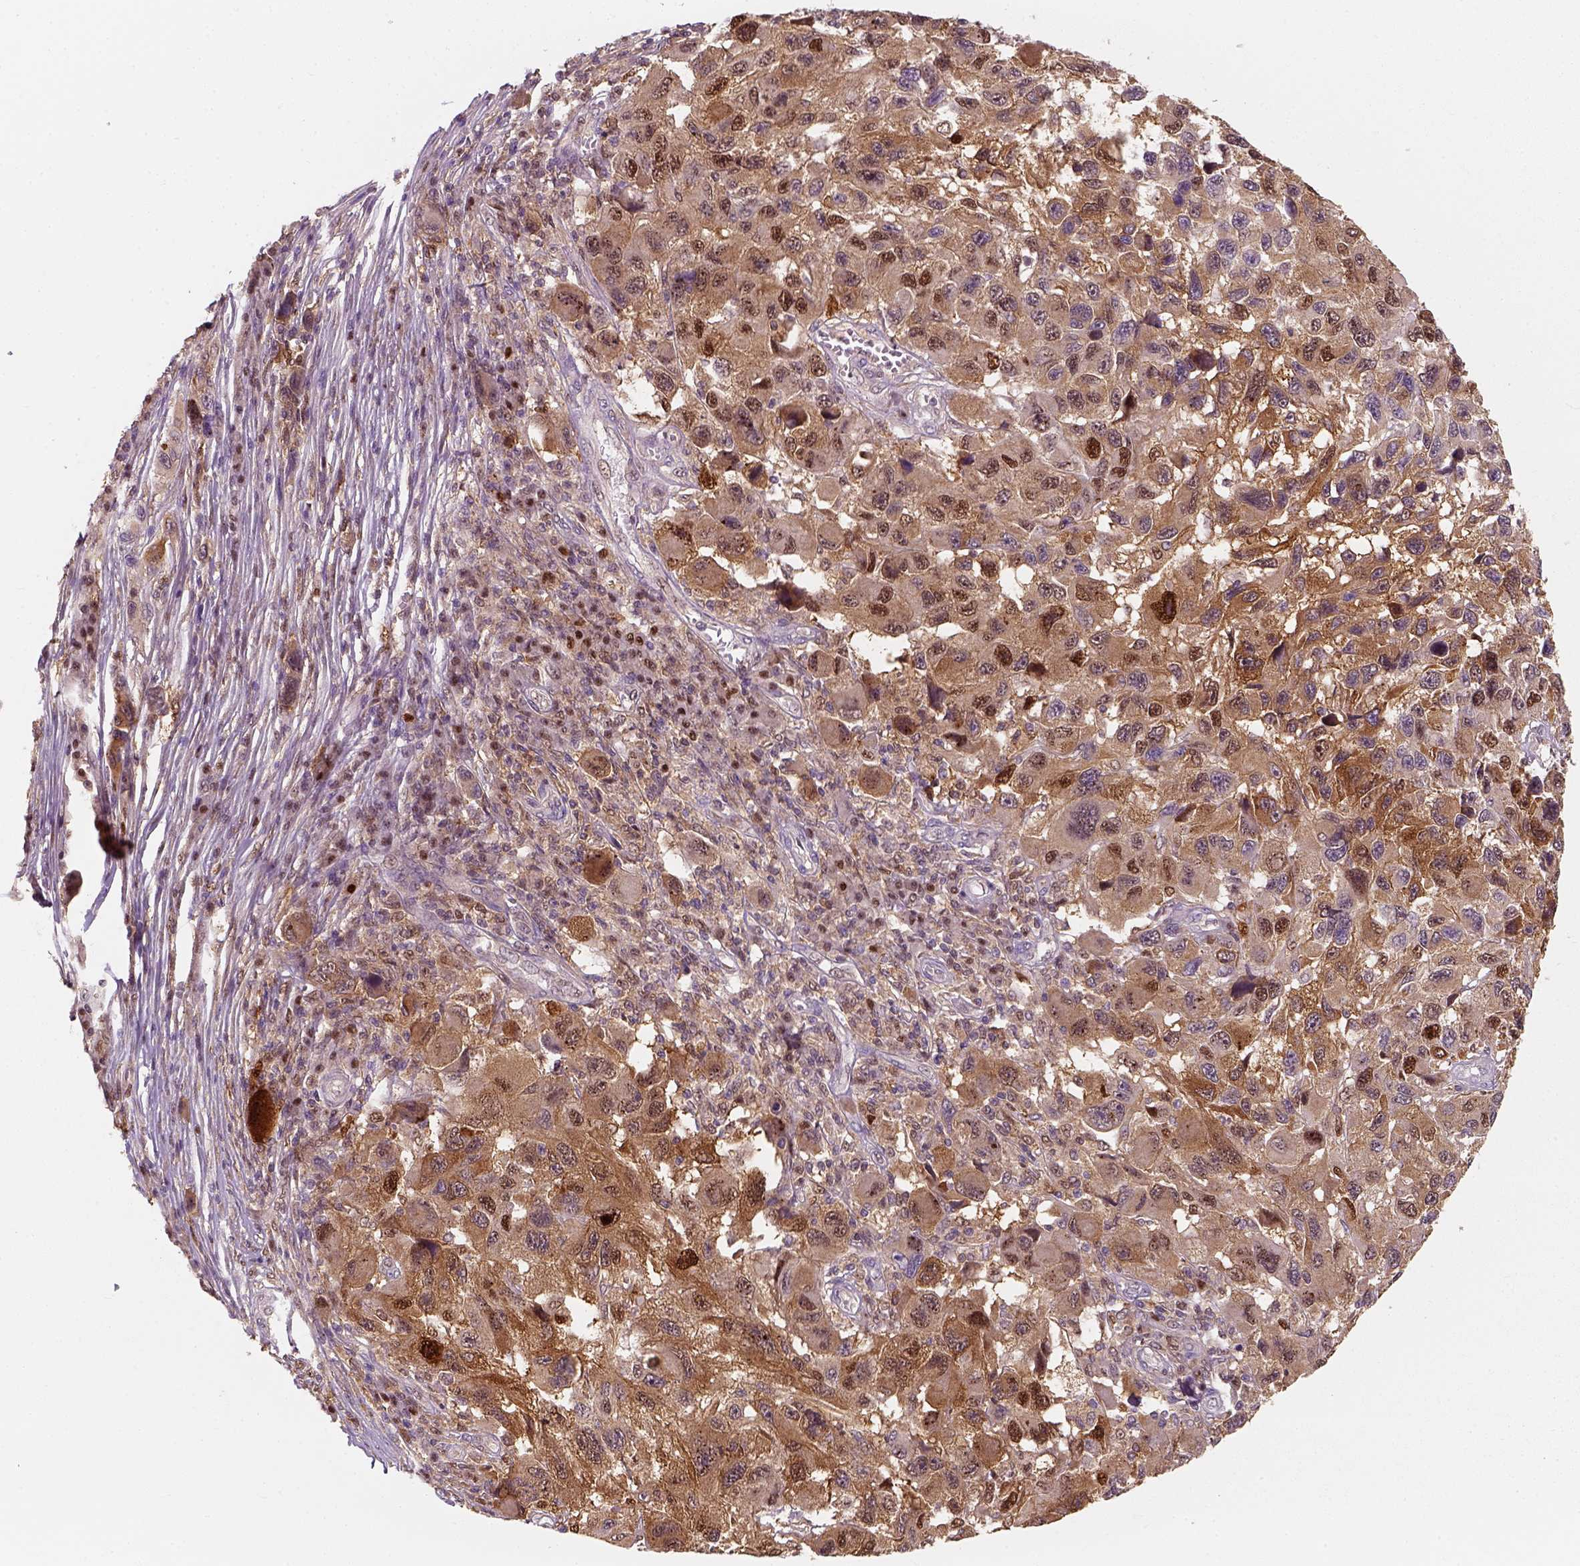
{"staining": {"intensity": "moderate", "quantity": "<25%", "location": "nuclear"}, "tissue": "melanoma", "cell_type": "Tumor cells", "image_type": "cancer", "snomed": [{"axis": "morphology", "description": "Malignant melanoma, NOS"}, {"axis": "topography", "description": "Skin"}], "caption": "Protein staining of melanoma tissue demonstrates moderate nuclear expression in about <25% of tumor cells. Immunohistochemistry (ihc) stains the protein in brown and the nuclei are stained blue.", "gene": "SQSTM1", "patient": {"sex": "male", "age": 53}}